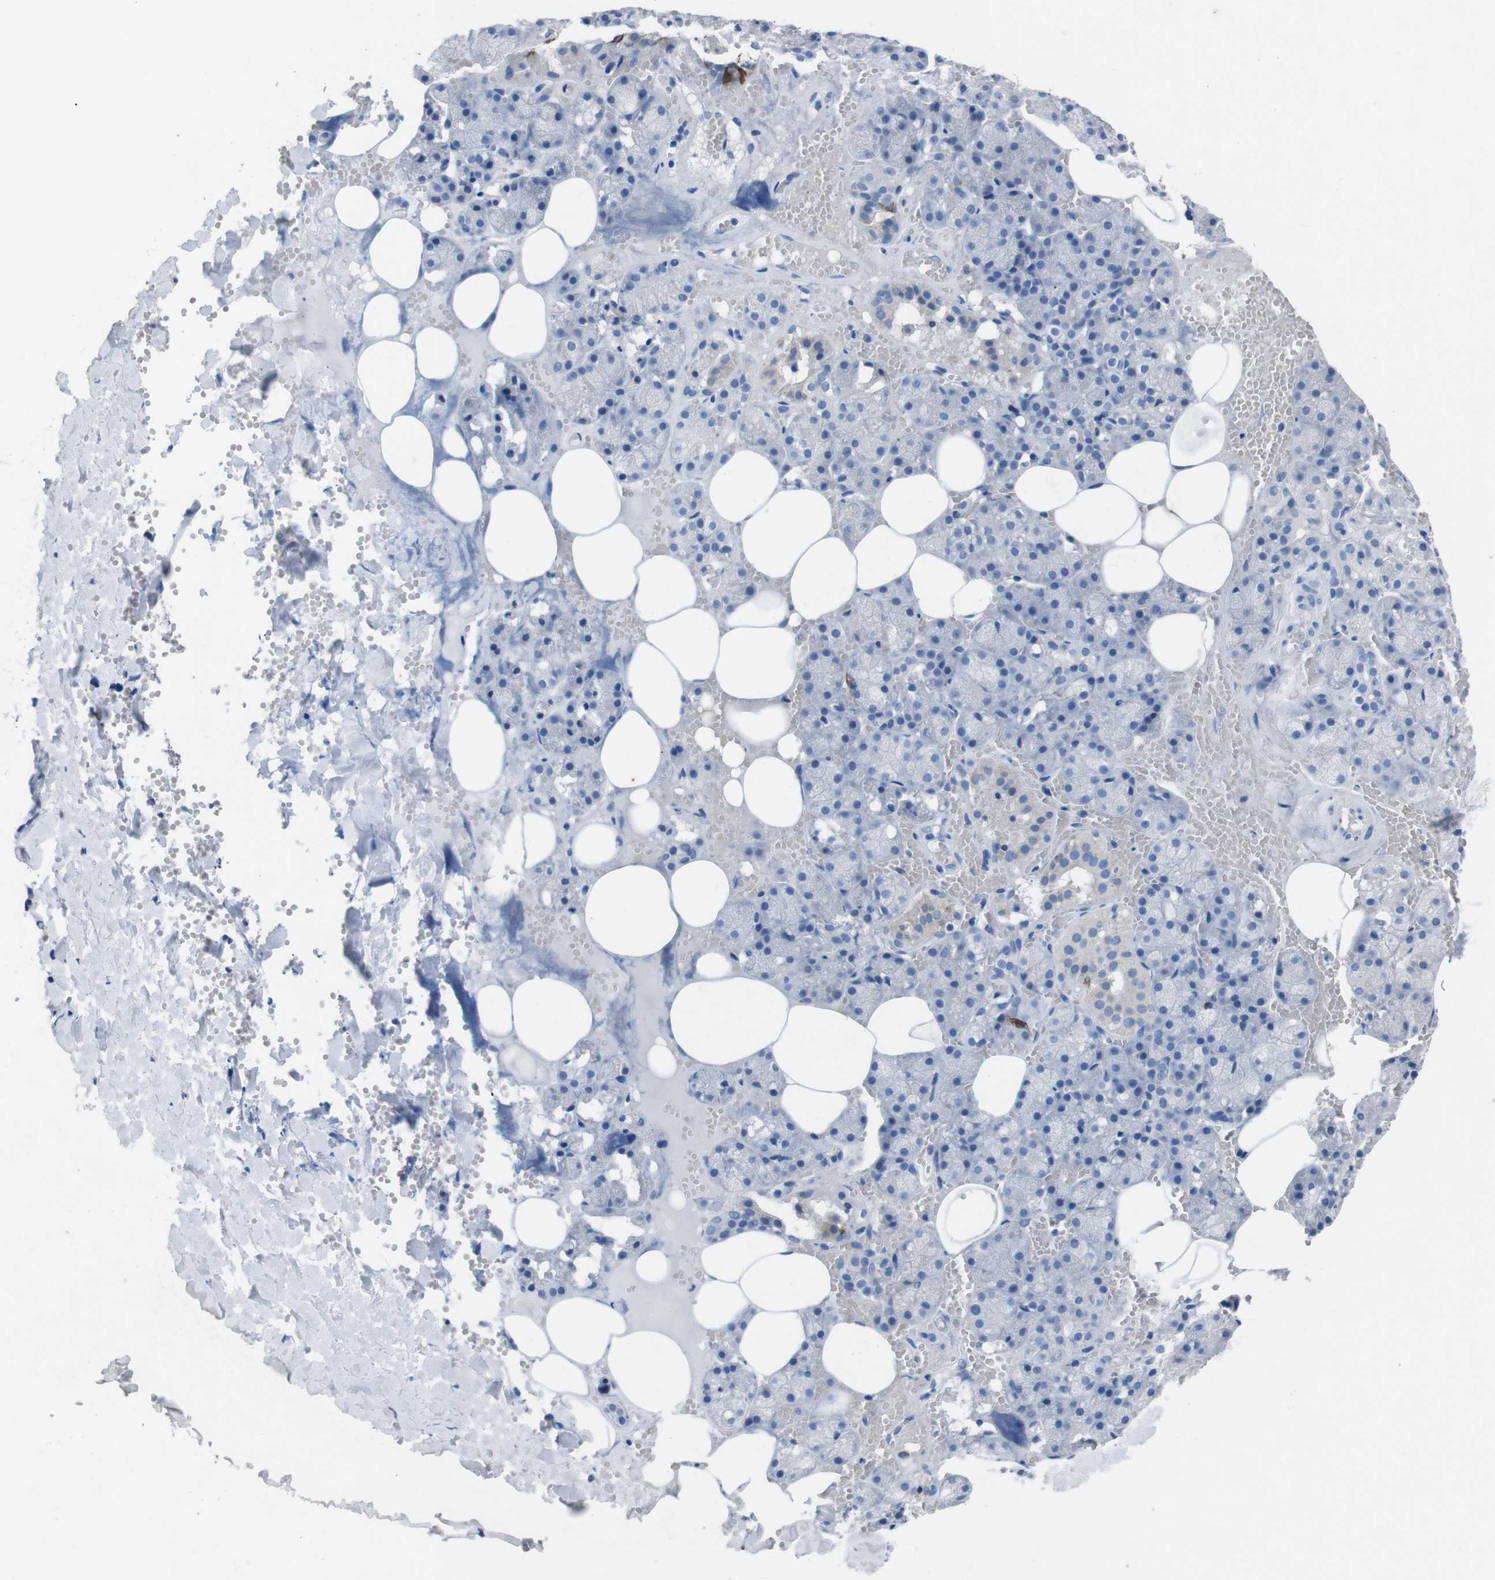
{"staining": {"intensity": "strong", "quantity": "<25%", "location": "cytoplasmic/membranous"}, "tissue": "salivary gland", "cell_type": "Glandular cells", "image_type": "normal", "snomed": [{"axis": "morphology", "description": "Normal tissue, NOS"}, {"axis": "topography", "description": "Salivary gland"}], "caption": "High-power microscopy captured an immunohistochemistry photomicrograph of benign salivary gland, revealing strong cytoplasmic/membranous staining in approximately <25% of glandular cells.", "gene": "GJB2", "patient": {"sex": "male", "age": 62}}